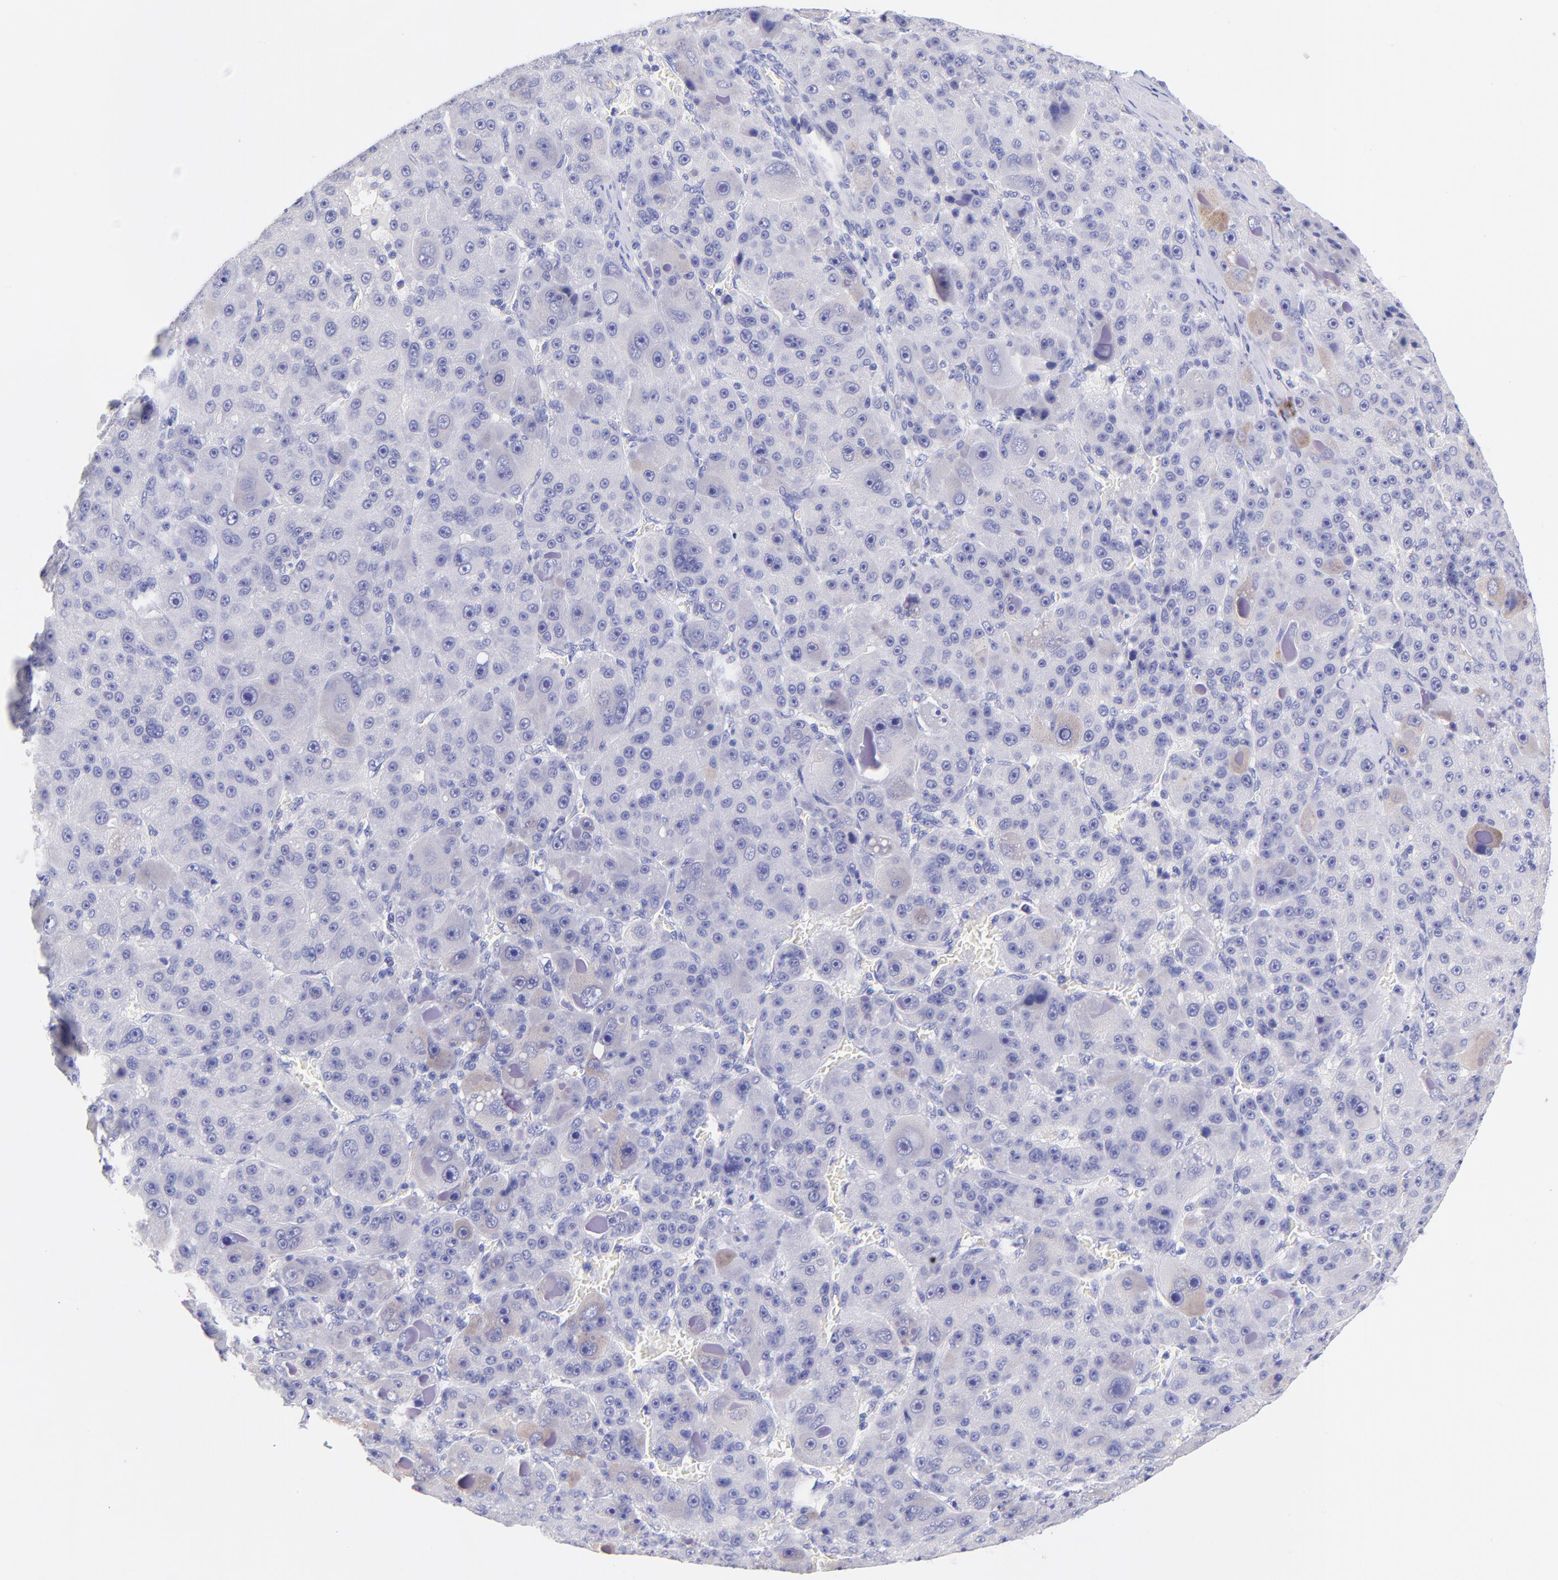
{"staining": {"intensity": "weak", "quantity": "<25%", "location": "cytoplasmic/membranous"}, "tissue": "liver cancer", "cell_type": "Tumor cells", "image_type": "cancer", "snomed": [{"axis": "morphology", "description": "Carcinoma, Hepatocellular, NOS"}, {"axis": "topography", "description": "Liver"}], "caption": "Immunohistochemistry of human hepatocellular carcinoma (liver) displays no positivity in tumor cells.", "gene": "RAB3B", "patient": {"sex": "male", "age": 76}}